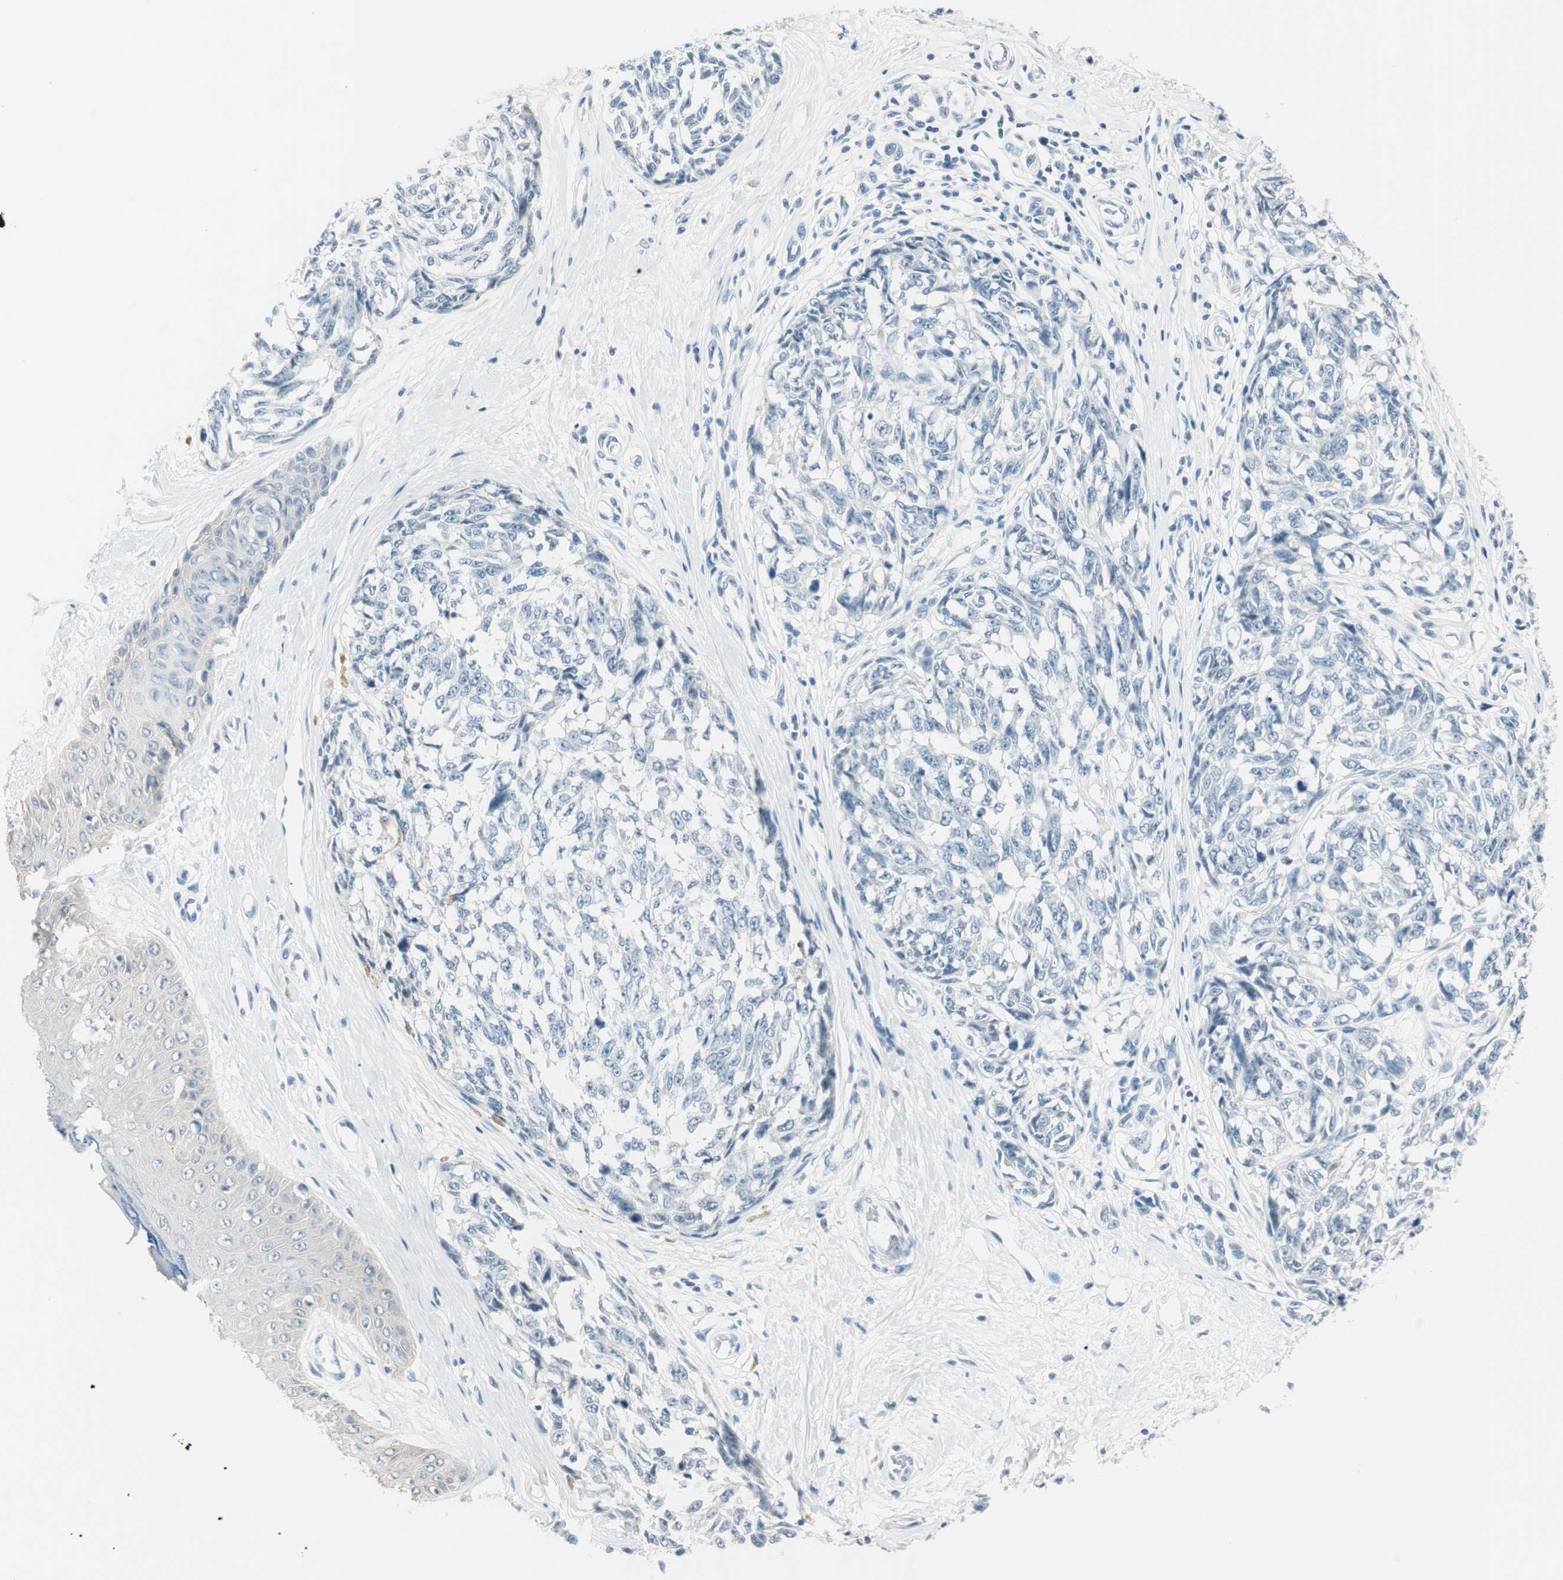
{"staining": {"intensity": "negative", "quantity": "none", "location": "none"}, "tissue": "melanoma", "cell_type": "Tumor cells", "image_type": "cancer", "snomed": [{"axis": "morphology", "description": "Malignant melanoma, NOS"}, {"axis": "topography", "description": "Skin"}], "caption": "The photomicrograph exhibits no staining of tumor cells in malignant melanoma.", "gene": "HOXB13", "patient": {"sex": "female", "age": 64}}